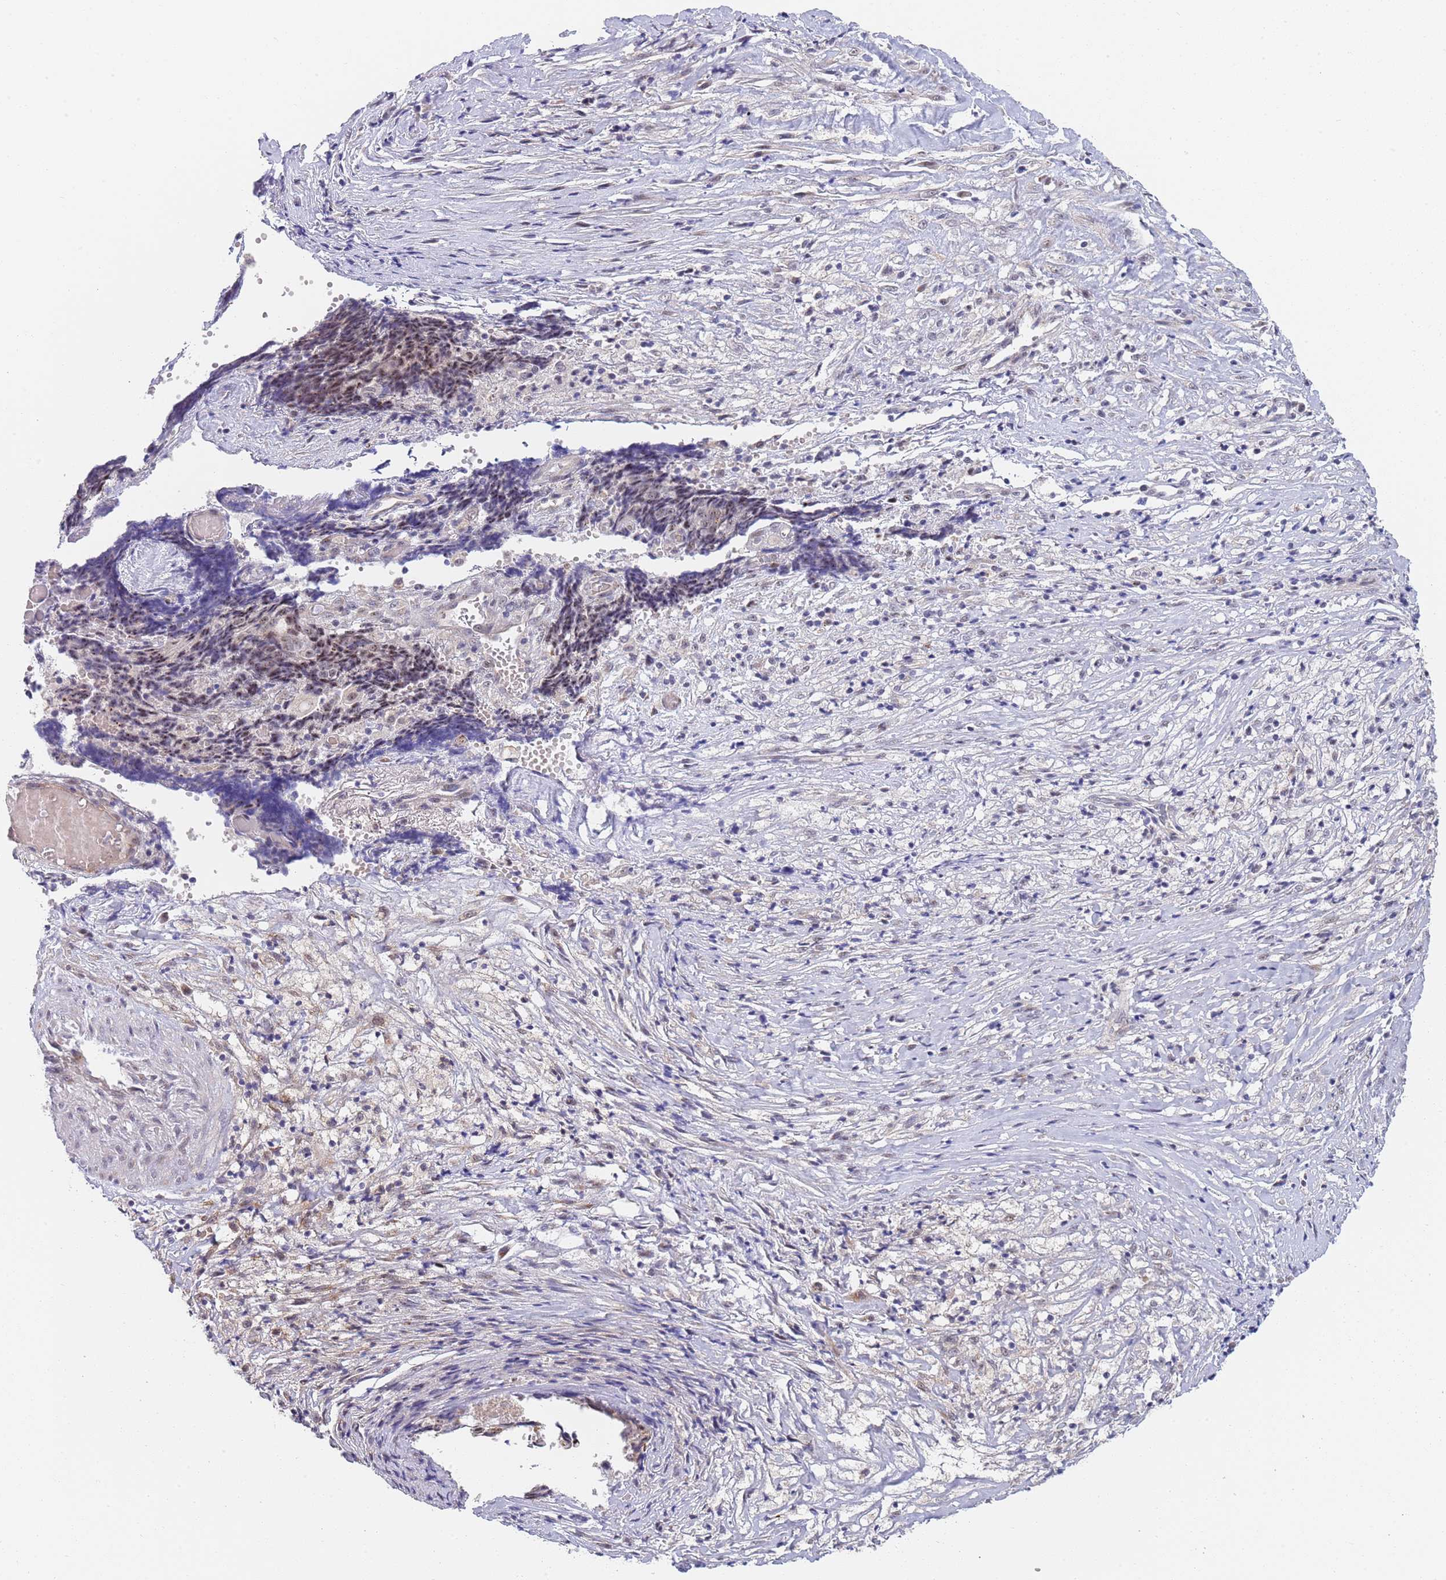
{"staining": {"intensity": "weak", "quantity": "25%-75%", "location": "nuclear"}, "tissue": "ovarian cancer", "cell_type": "Tumor cells", "image_type": "cancer", "snomed": [{"axis": "morphology", "description": "Carcinoma, endometroid"}, {"axis": "topography", "description": "Ovary"}], "caption": "Protein staining demonstrates weak nuclear staining in approximately 25%-75% of tumor cells in endometroid carcinoma (ovarian). The protein of interest is shown in brown color, while the nuclei are stained blue.", "gene": "PLCL2", "patient": {"sex": "female", "age": 42}}